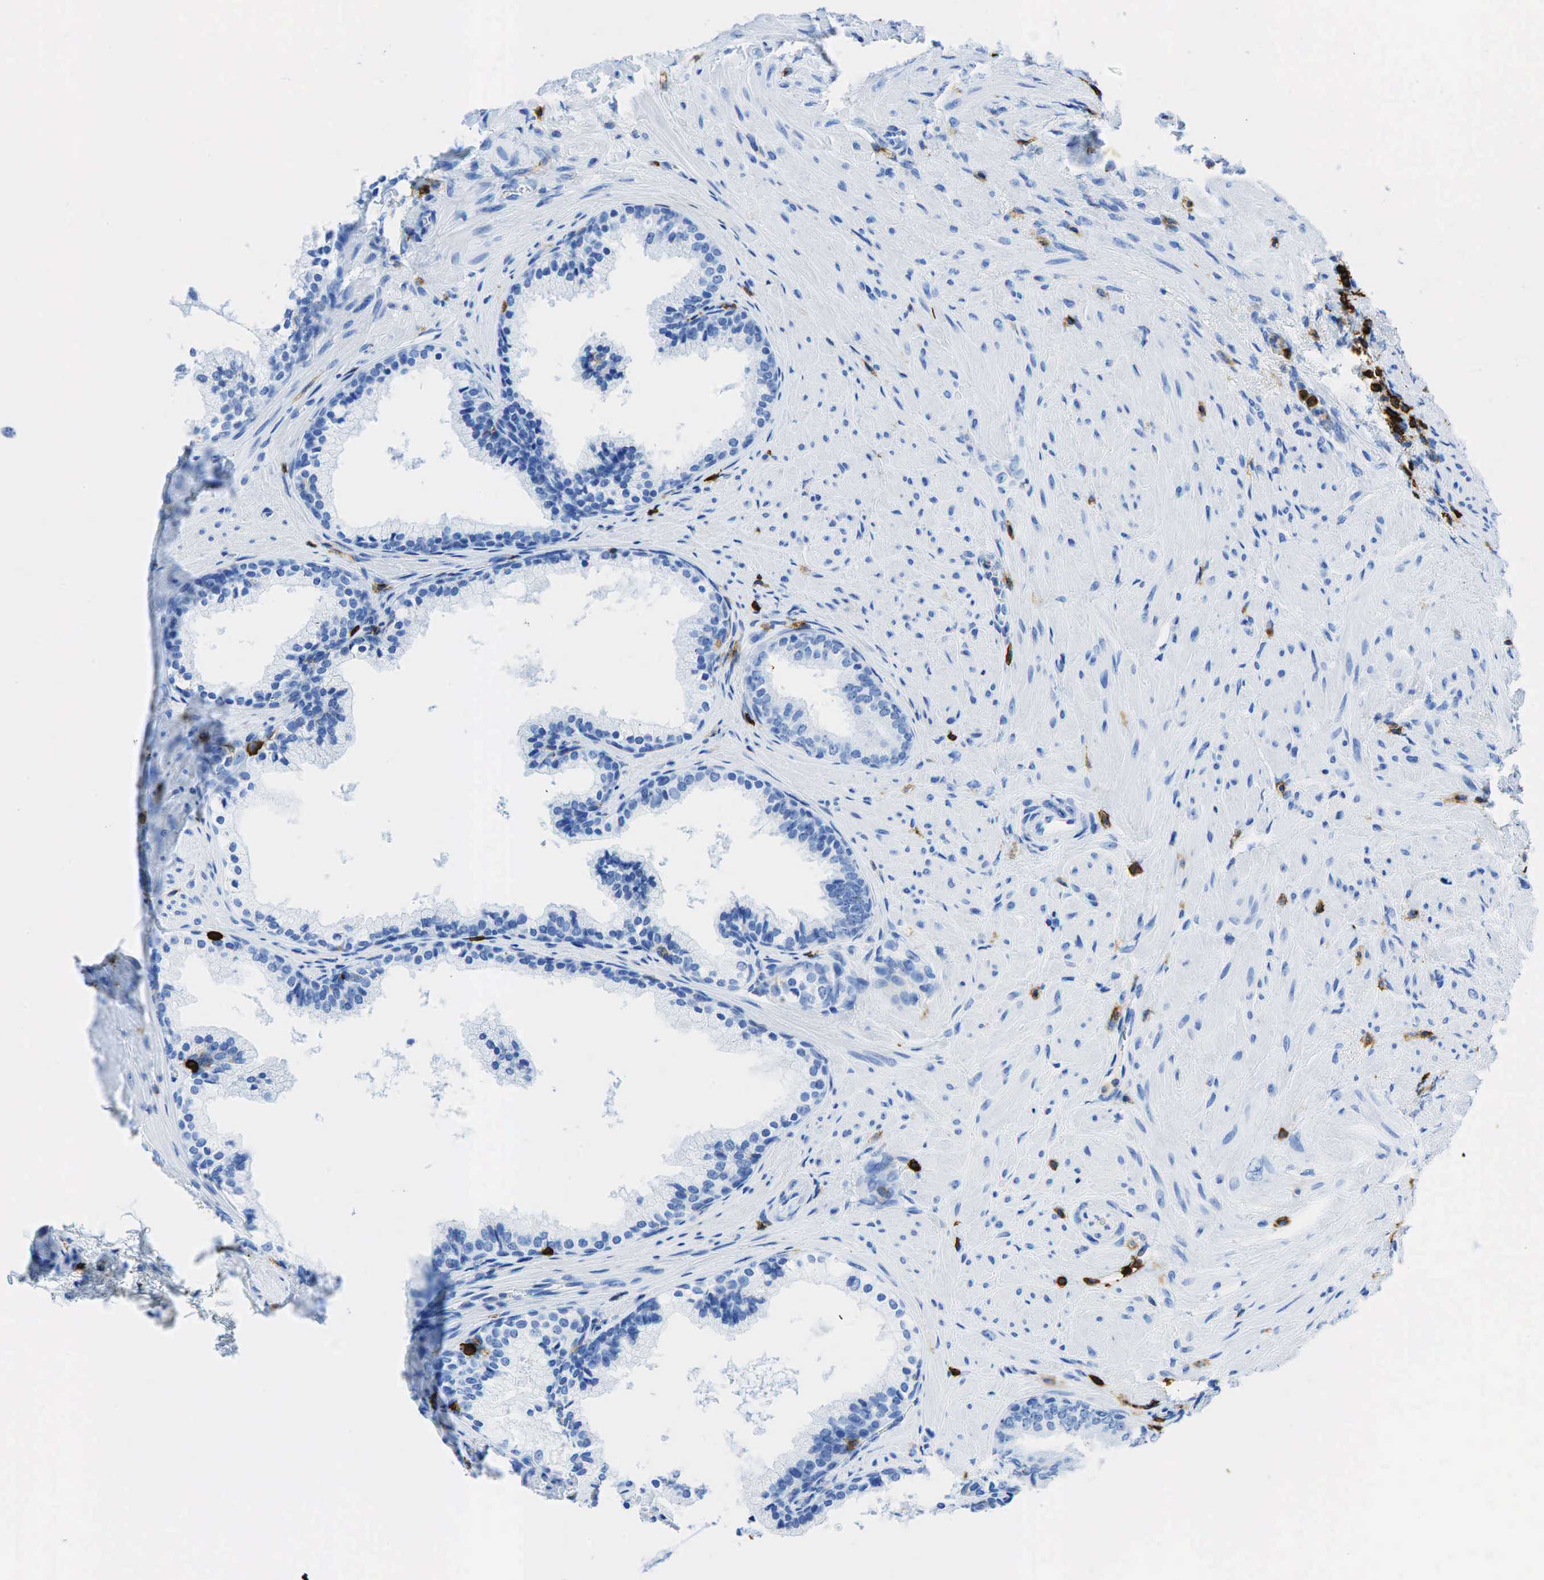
{"staining": {"intensity": "negative", "quantity": "none", "location": "none"}, "tissue": "prostate", "cell_type": "Glandular cells", "image_type": "normal", "snomed": [{"axis": "morphology", "description": "Normal tissue, NOS"}, {"axis": "topography", "description": "Prostate"}], "caption": "DAB immunohistochemical staining of normal prostate shows no significant expression in glandular cells. The staining was performed using DAB (3,3'-diaminobenzidine) to visualize the protein expression in brown, while the nuclei were stained in blue with hematoxylin (Magnification: 20x).", "gene": "PTPRC", "patient": {"sex": "male", "age": 65}}